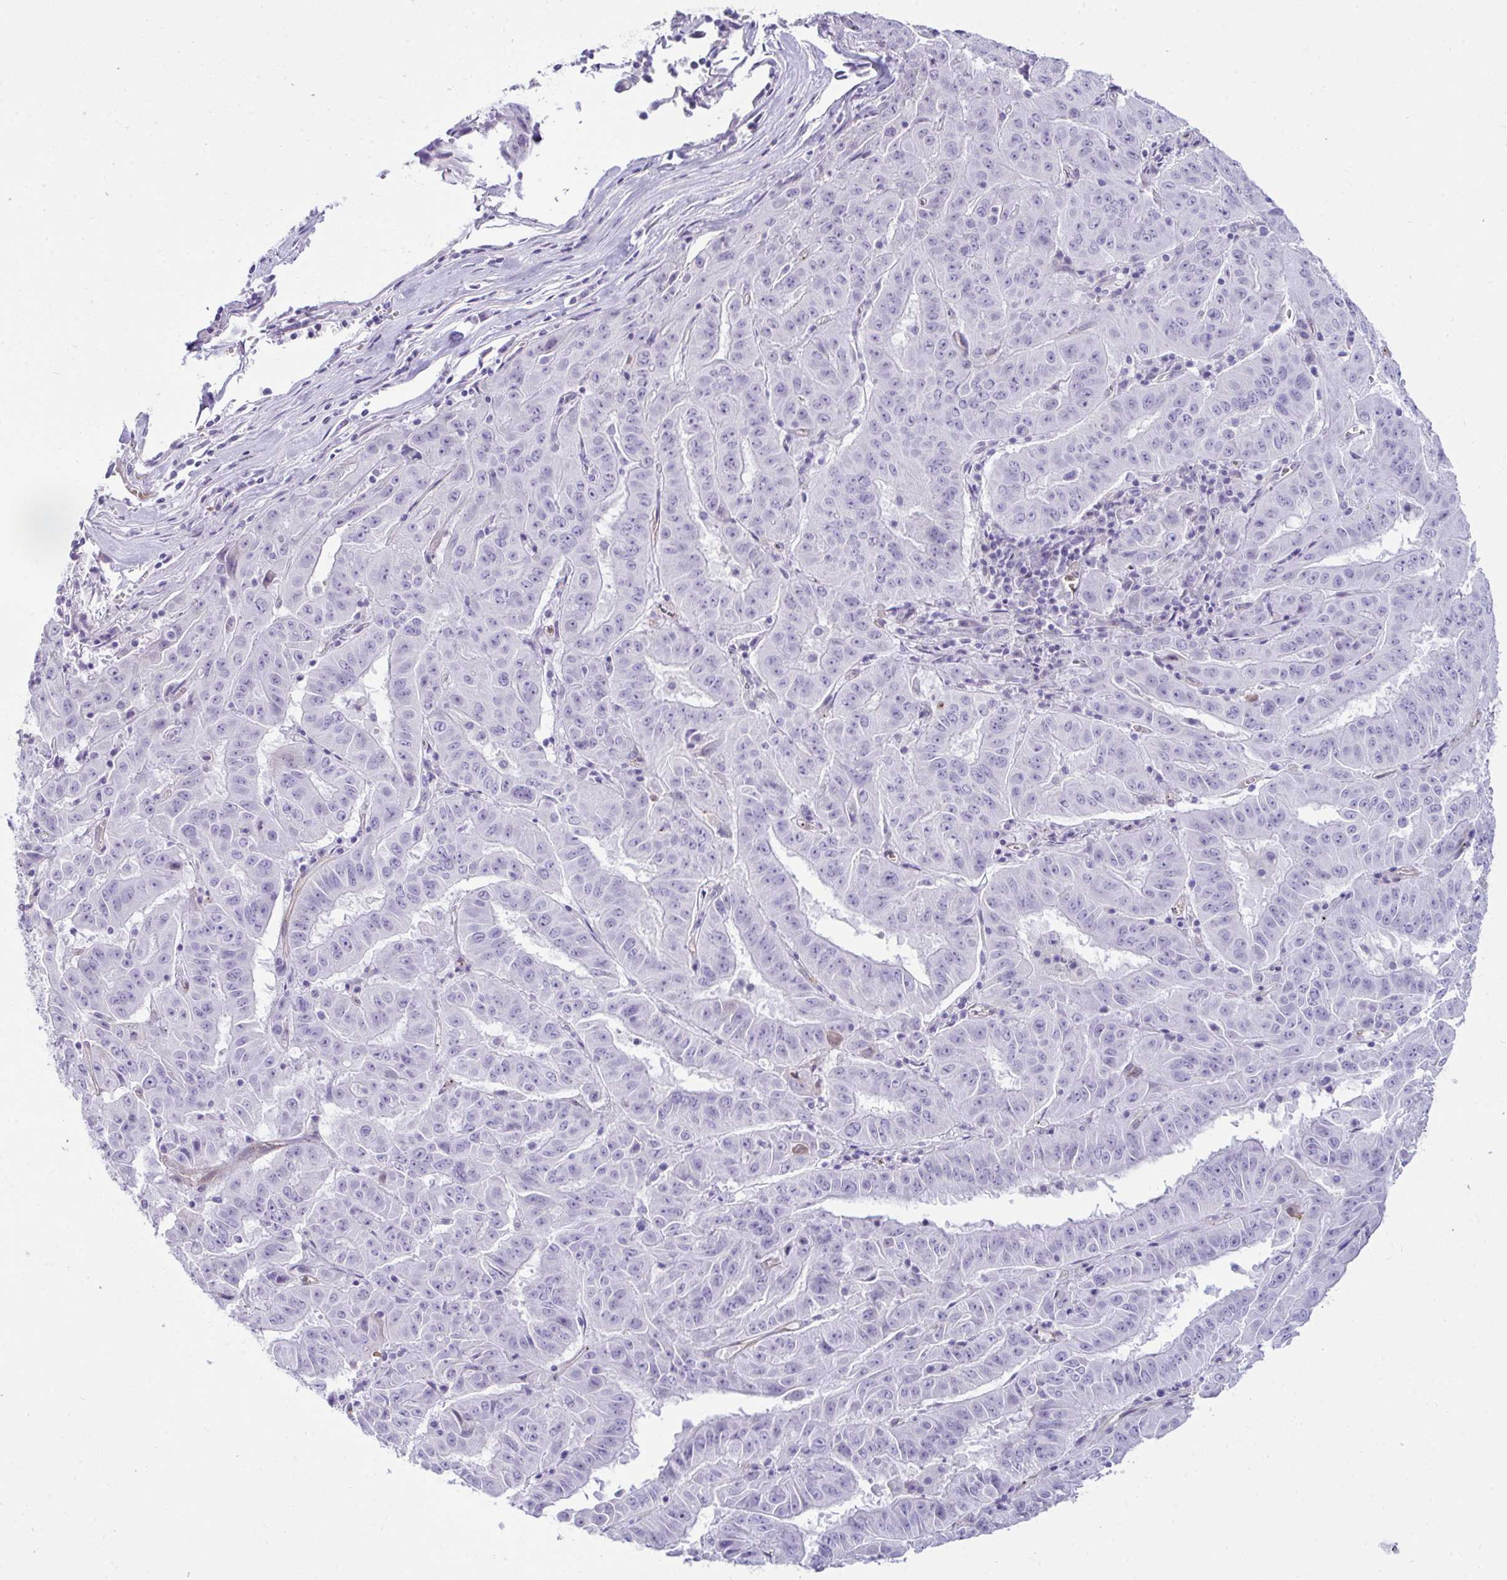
{"staining": {"intensity": "negative", "quantity": "none", "location": "none"}, "tissue": "pancreatic cancer", "cell_type": "Tumor cells", "image_type": "cancer", "snomed": [{"axis": "morphology", "description": "Adenocarcinoma, NOS"}, {"axis": "topography", "description": "Pancreas"}], "caption": "Pancreatic cancer (adenocarcinoma) was stained to show a protein in brown. There is no significant expression in tumor cells. Nuclei are stained in blue.", "gene": "UBL3", "patient": {"sex": "male", "age": 63}}